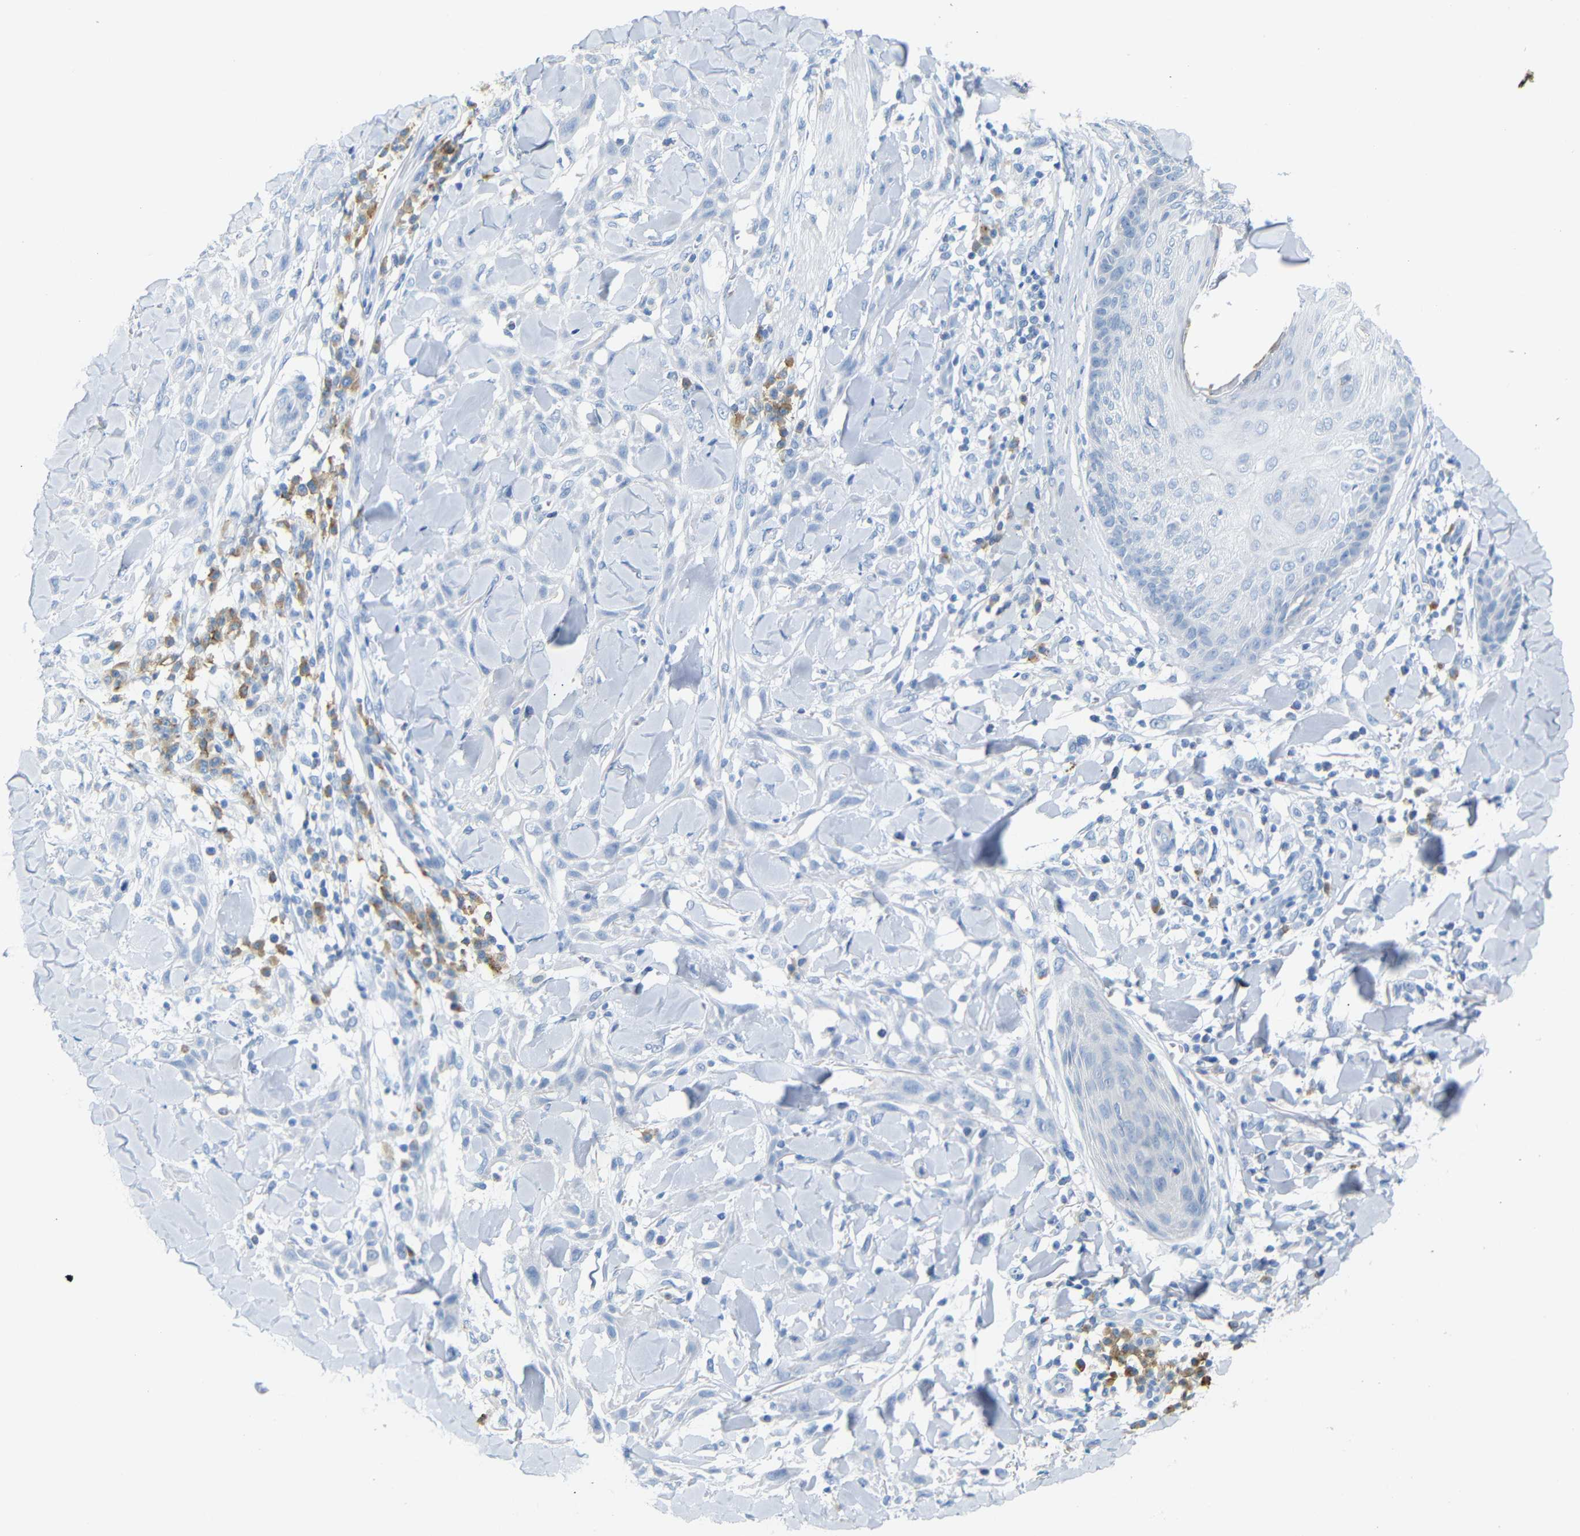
{"staining": {"intensity": "negative", "quantity": "none", "location": "none"}, "tissue": "skin cancer", "cell_type": "Tumor cells", "image_type": "cancer", "snomed": [{"axis": "morphology", "description": "Squamous cell carcinoma, NOS"}, {"axis": "topography", "description": "Skin"}], "caption": "The histopathology image exhibits no staining of tumor cells in skin cancer (squamous cell carcinoma).", "gene": "FCRL1", "patient": {"sex": "male", "age": 24}}